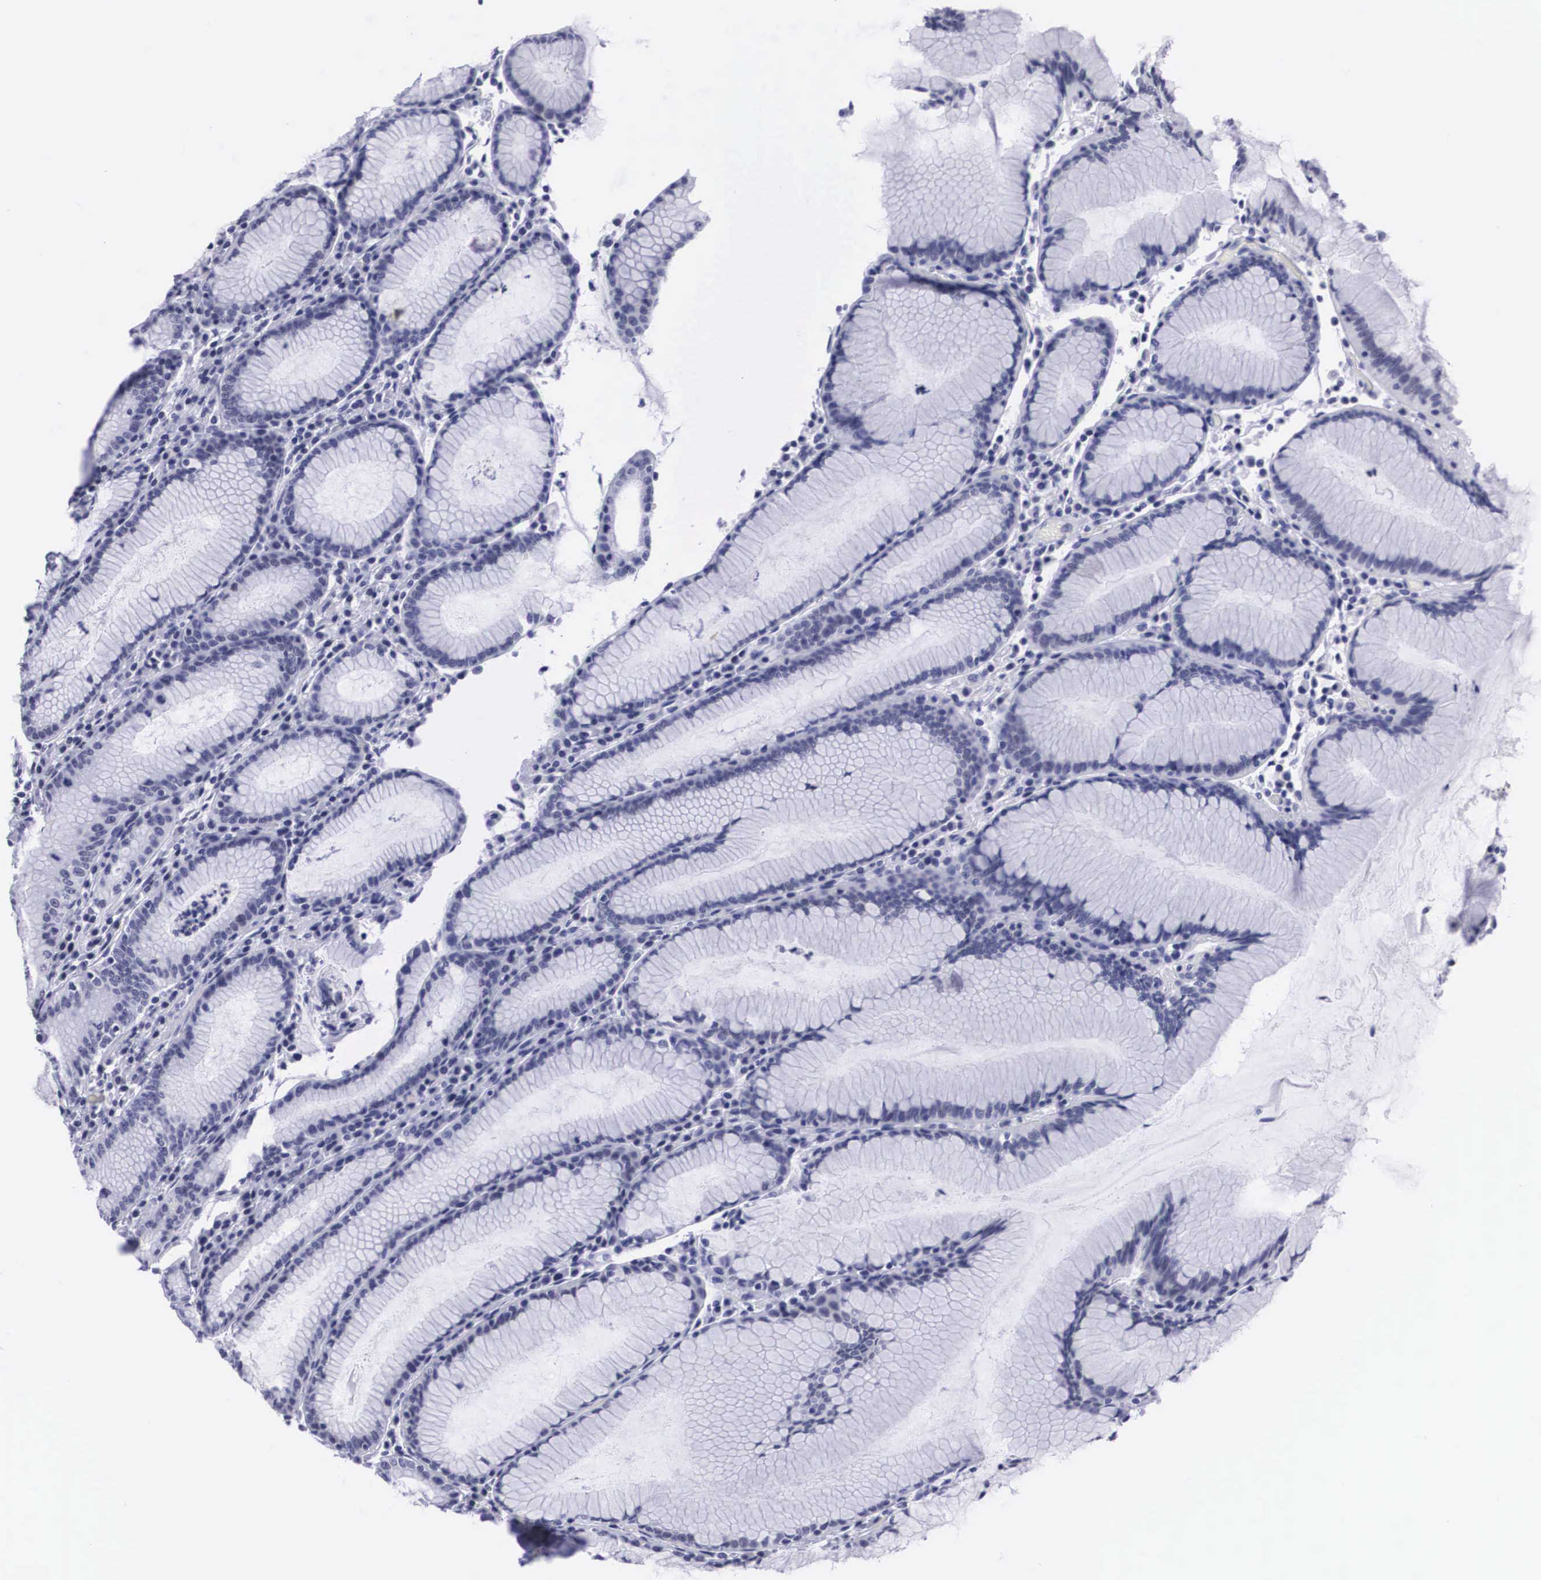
{"staining": {"intensity": "negative", "quantity": "none", "location": "none"}, "tissue": "stomach", "cell_type": "Glandular cells", "image_type": "normal", "snomed": [{"axis": "morphology", "description": "Normal tissue, NOS"}, {"axis": "topography", "description": "Stomach, lower"}], "caption": "Immunohistochemistry of unremarkable human stomach reveals no positivity in glandular cells.", "gene": "C22orf31", "patient": {"sex": "female", "age": 43}}